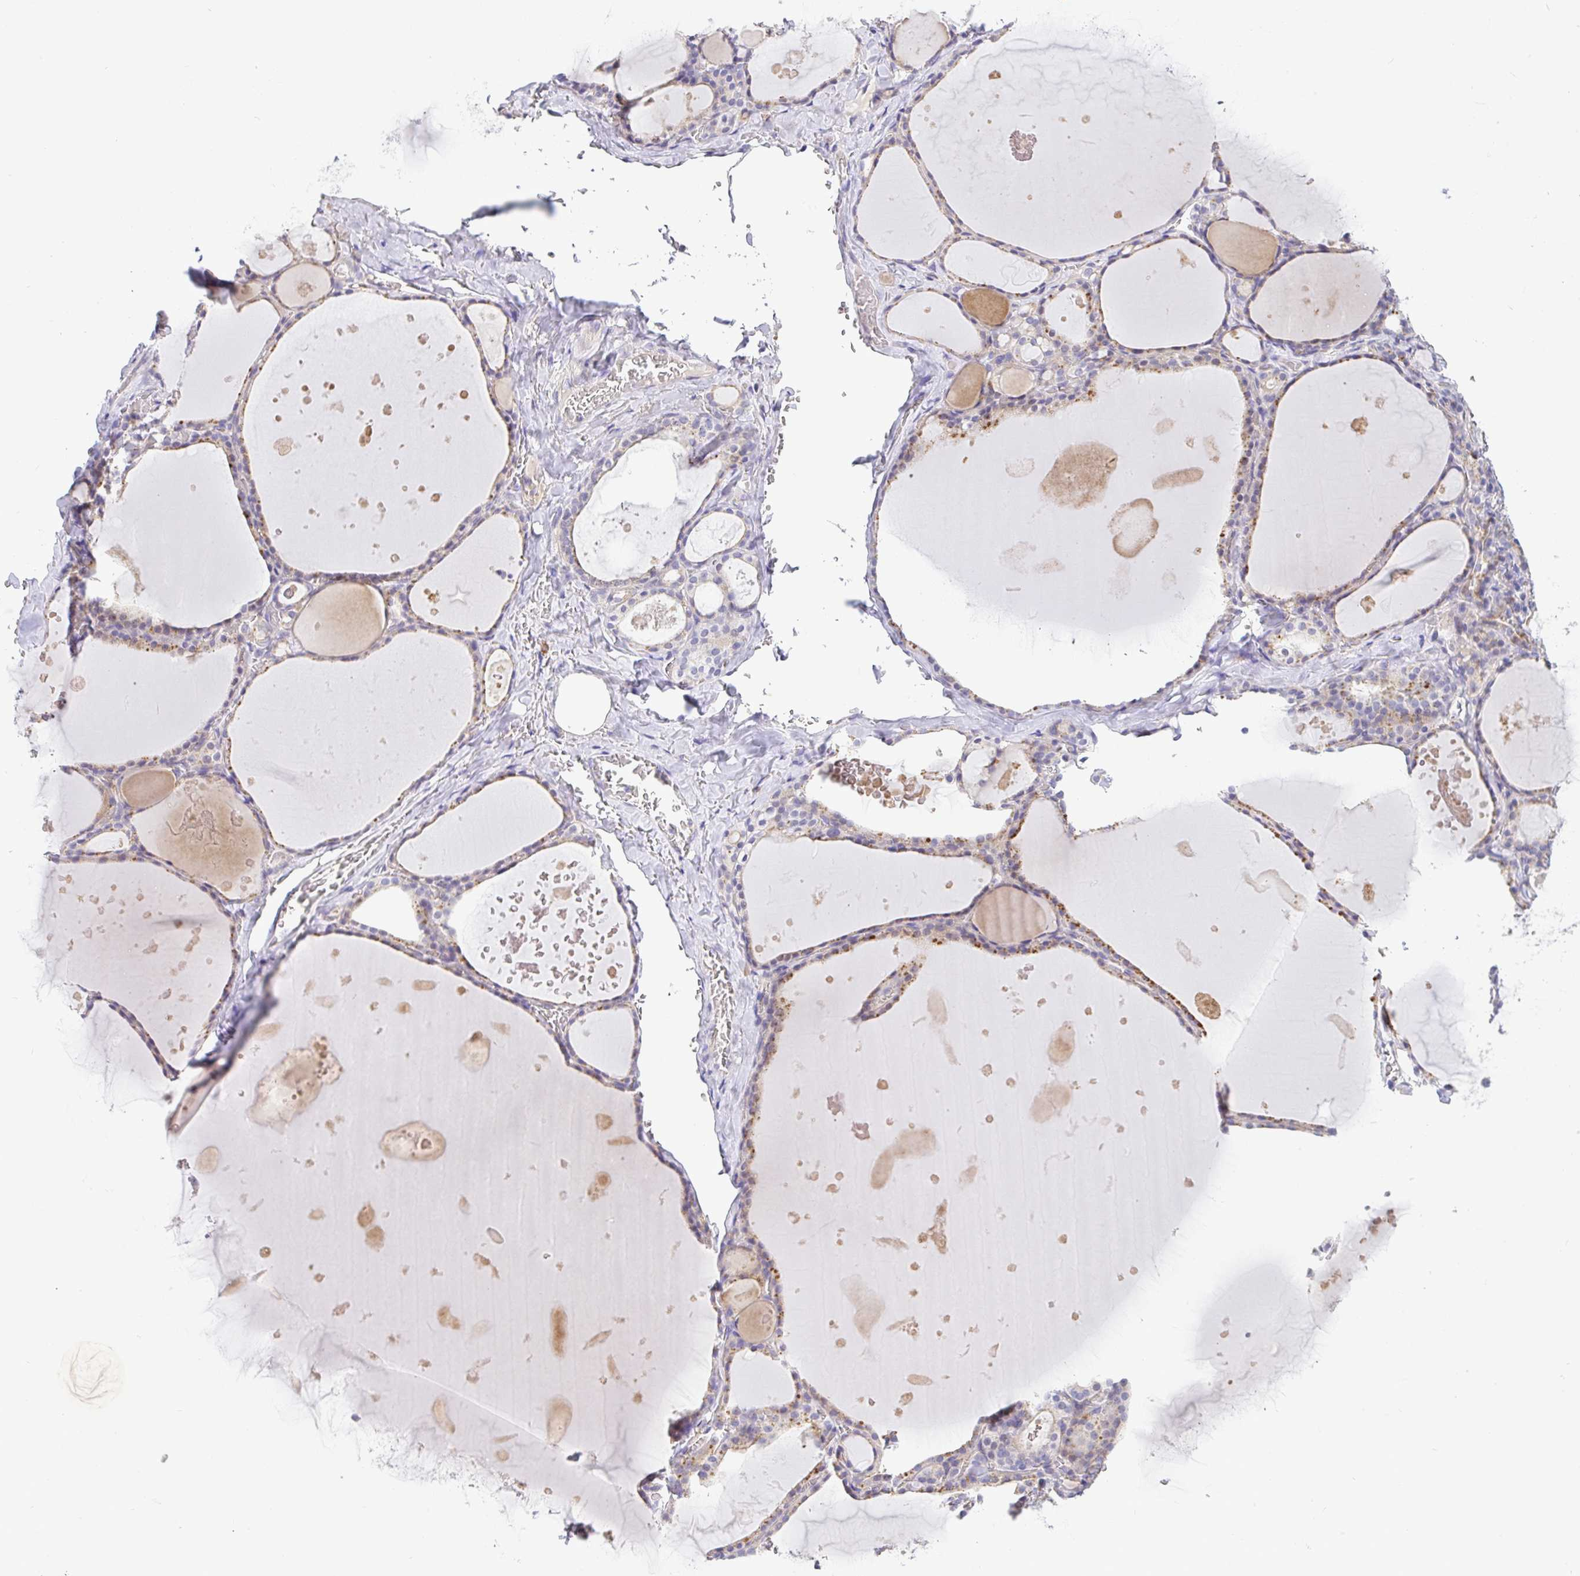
{"staining": {"intensity": "moderate", "quantity": "25%-75%", "location": "cytoplasmic/membranous"}, "tissue": "thyroid gland", "cell_type": "Glandular cells", "image_type": "normal", "snomed": [{"axis": "morphology", "description": "Normal tissue, NOS"}, {"axis": "topography", "description": "Thyroid gland"}], "caption": "Human thyroid gland stained with a brown dye reveals moderate cytoplasmic/membranous positive positivity in approximately 25%-75% of glandular cells.", "gene": "EPN3", "patient": {"sex": "male", "age": 56}}